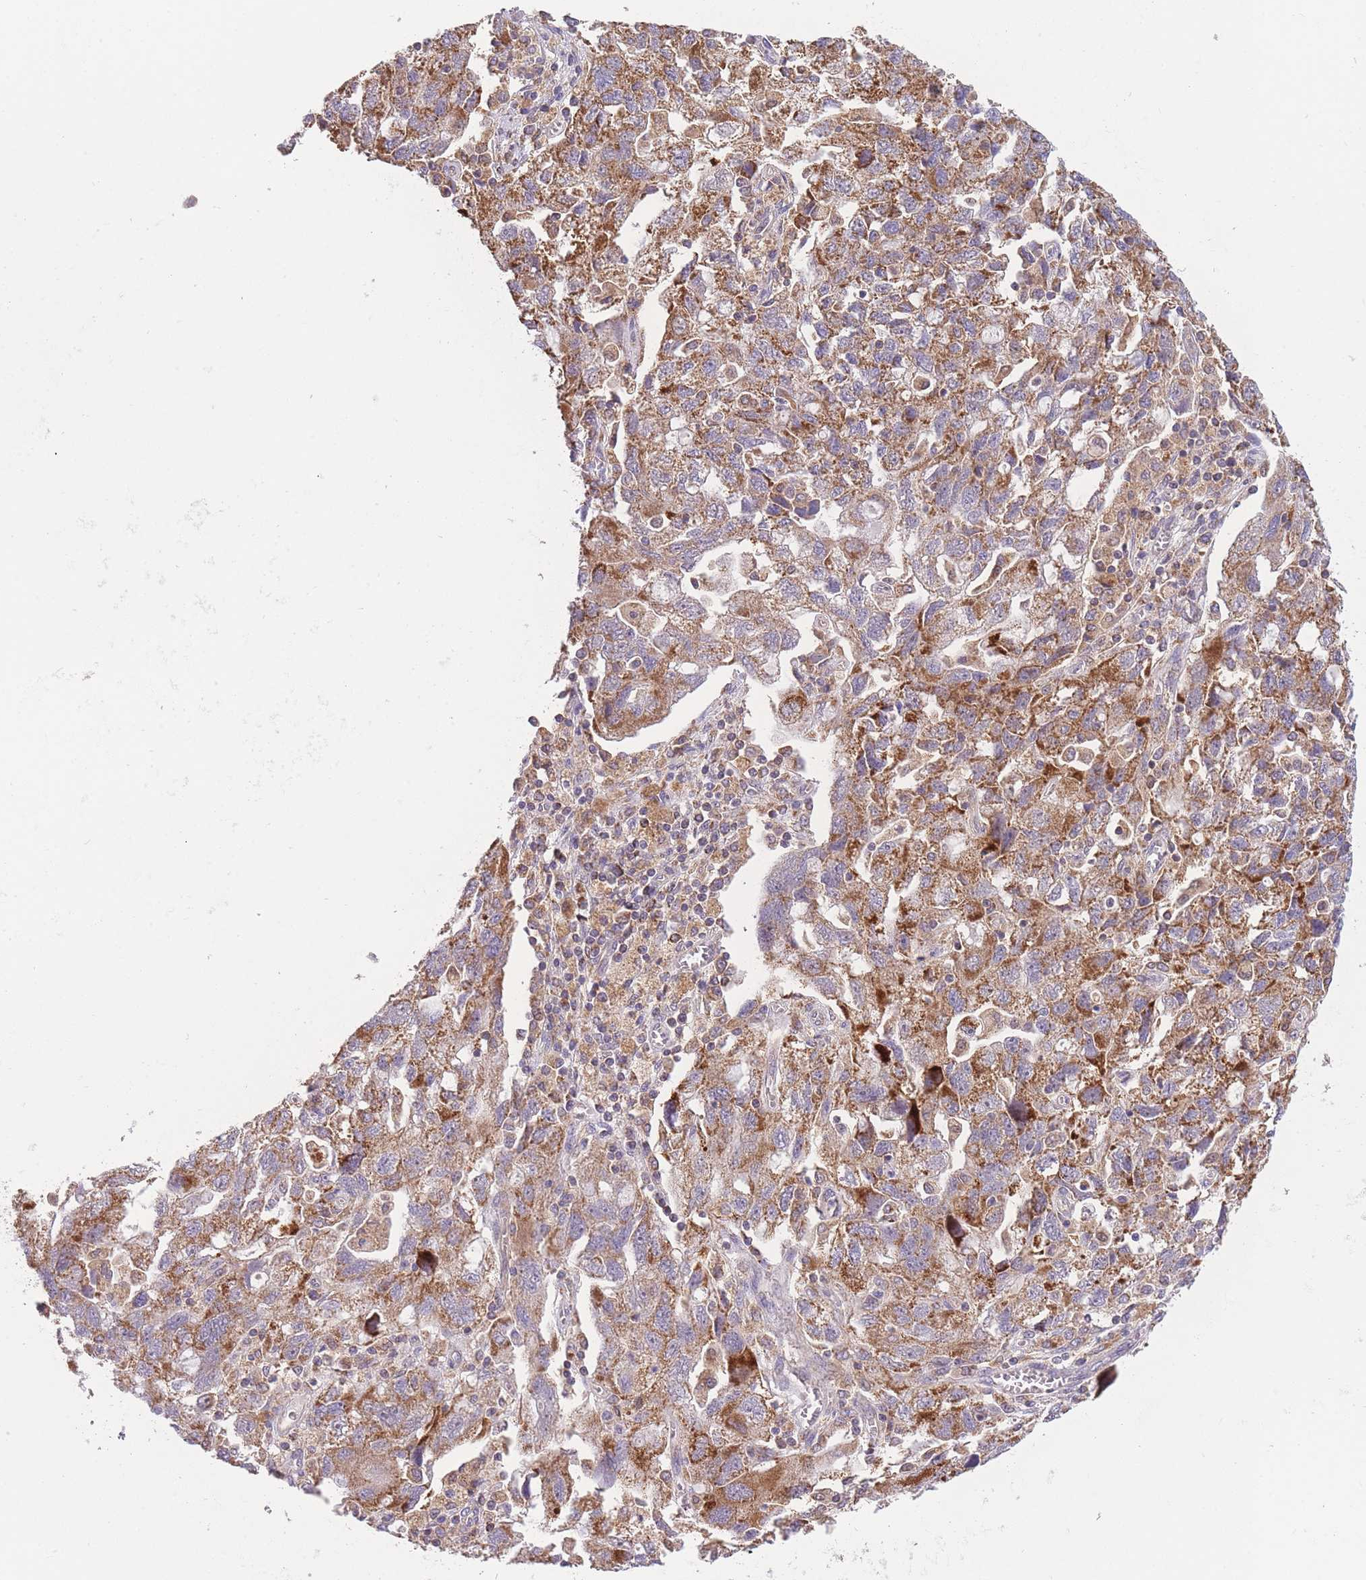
{"staining": {"intensity": "moderate", "quantity": ">75%", "location": "cytoplasmic/membranous"}, "tissue": "ovarian cancer", "cell_type": "Tumor cells", "image_type": "cancer", "snomed": [{"axis": "morphology", "description": "Carcinoma, NOS"}, {"axis": "morphology", "description": "Cystadenocarcinoma, serous, NOS"}, {"axis": "topography", "description": "Ovary"}], "caption": "Tumor cells display medium levels of moderate cytoplasmic/membranous expression in approximately >75% of cells in ovarian cancer.", "gene": "SLC25A42", "patient": {"sex": "female", "age": 69}}